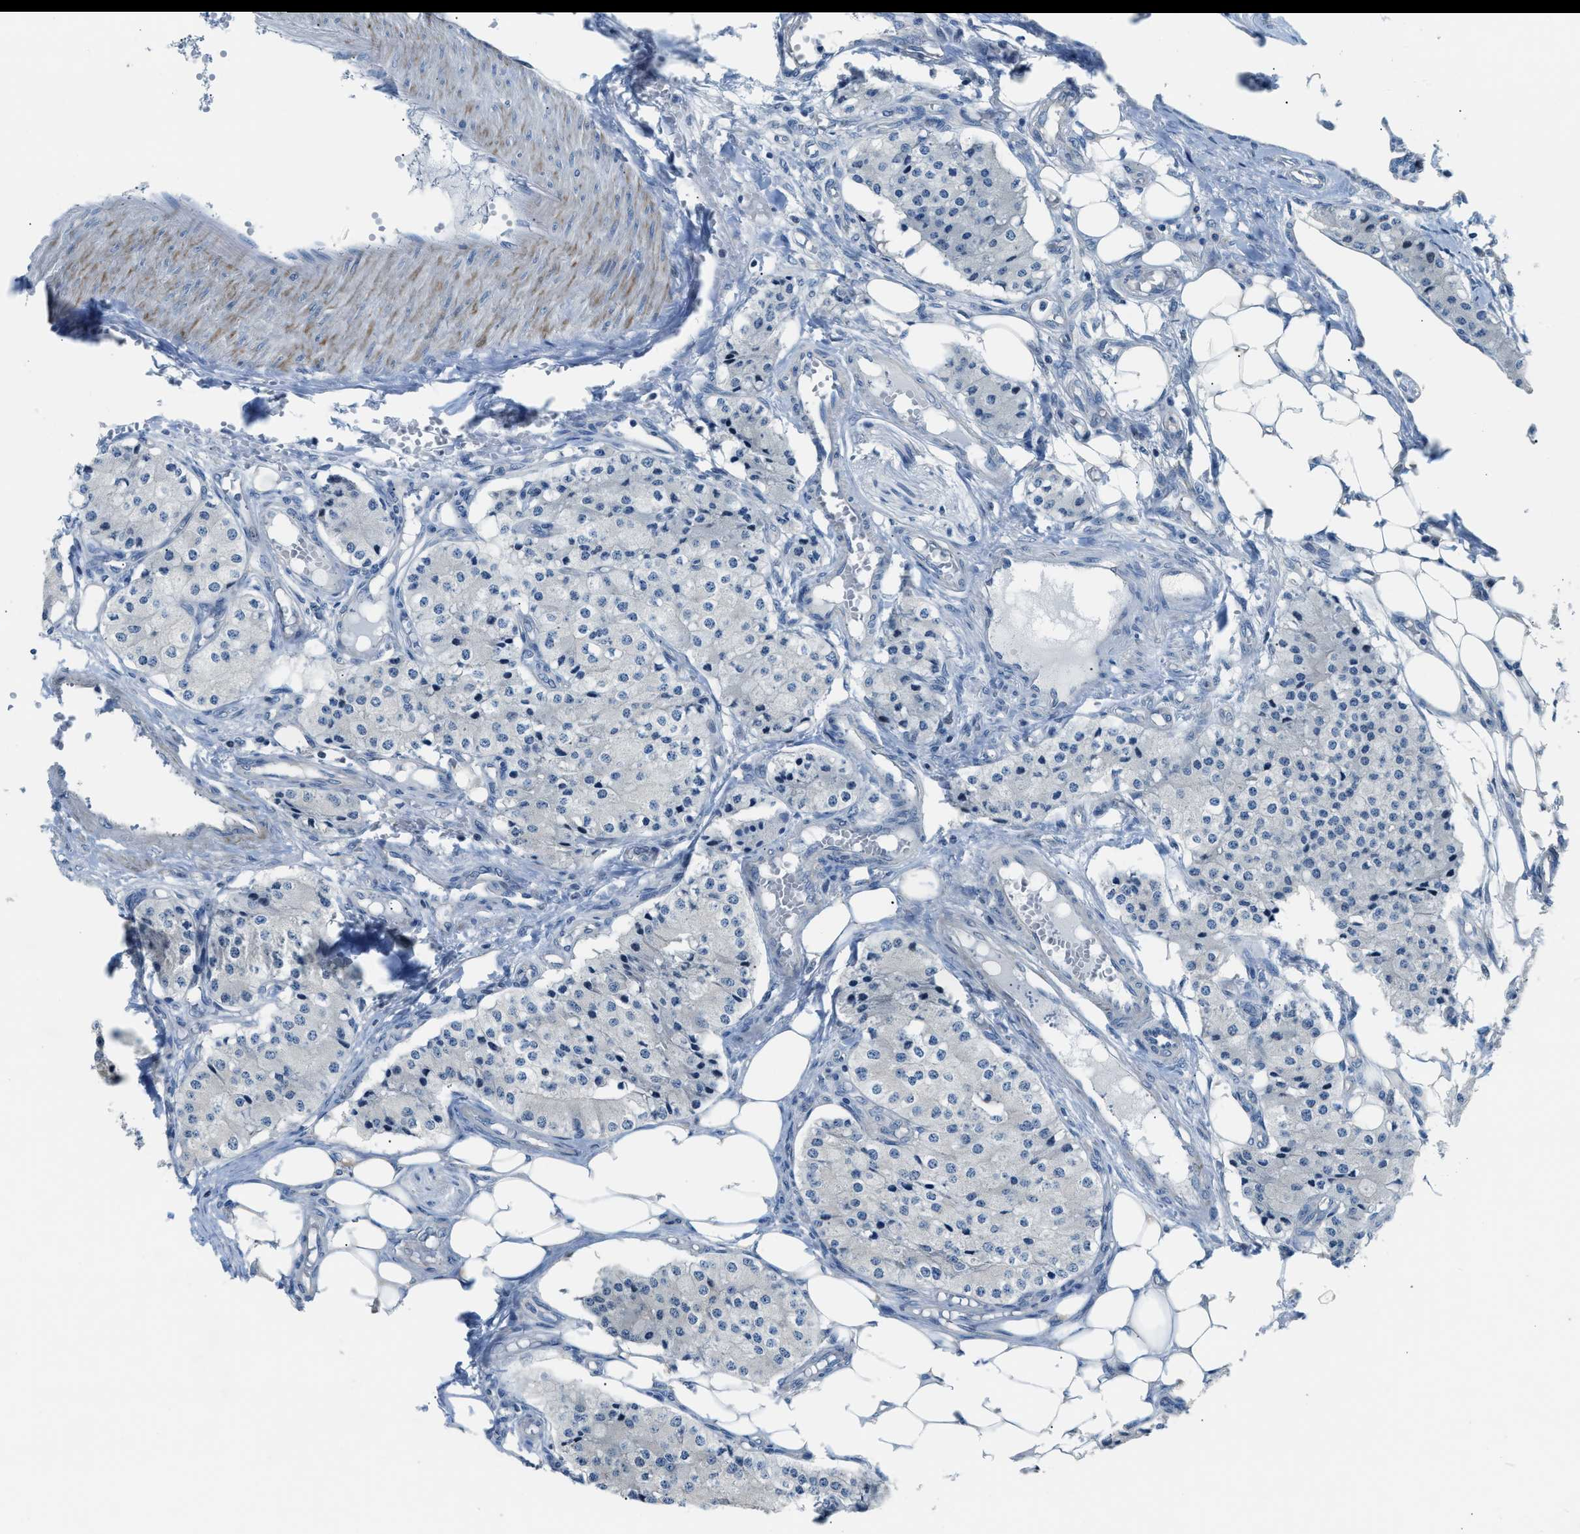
{"staining": {"intensity": "negative", "quantity": "none", "location": "none"}, "tissue": "carcinoid", "cell_type": "Tumor cells", "image_type": "cancer", "snomed": [{"axis": "morphology", "description": "Carcinoid, malignant, NOS"}, {"axis": "topography", "description": "Colon"}], "caption": "An immunohistochemistry (IHC) photomicrograph of carcinoid (malignant) is shown. There is no staining in tumor cells of carcinoid (malignant).", "gene": "FDCSP", "patient": {"sex": "female", "age": 52}}